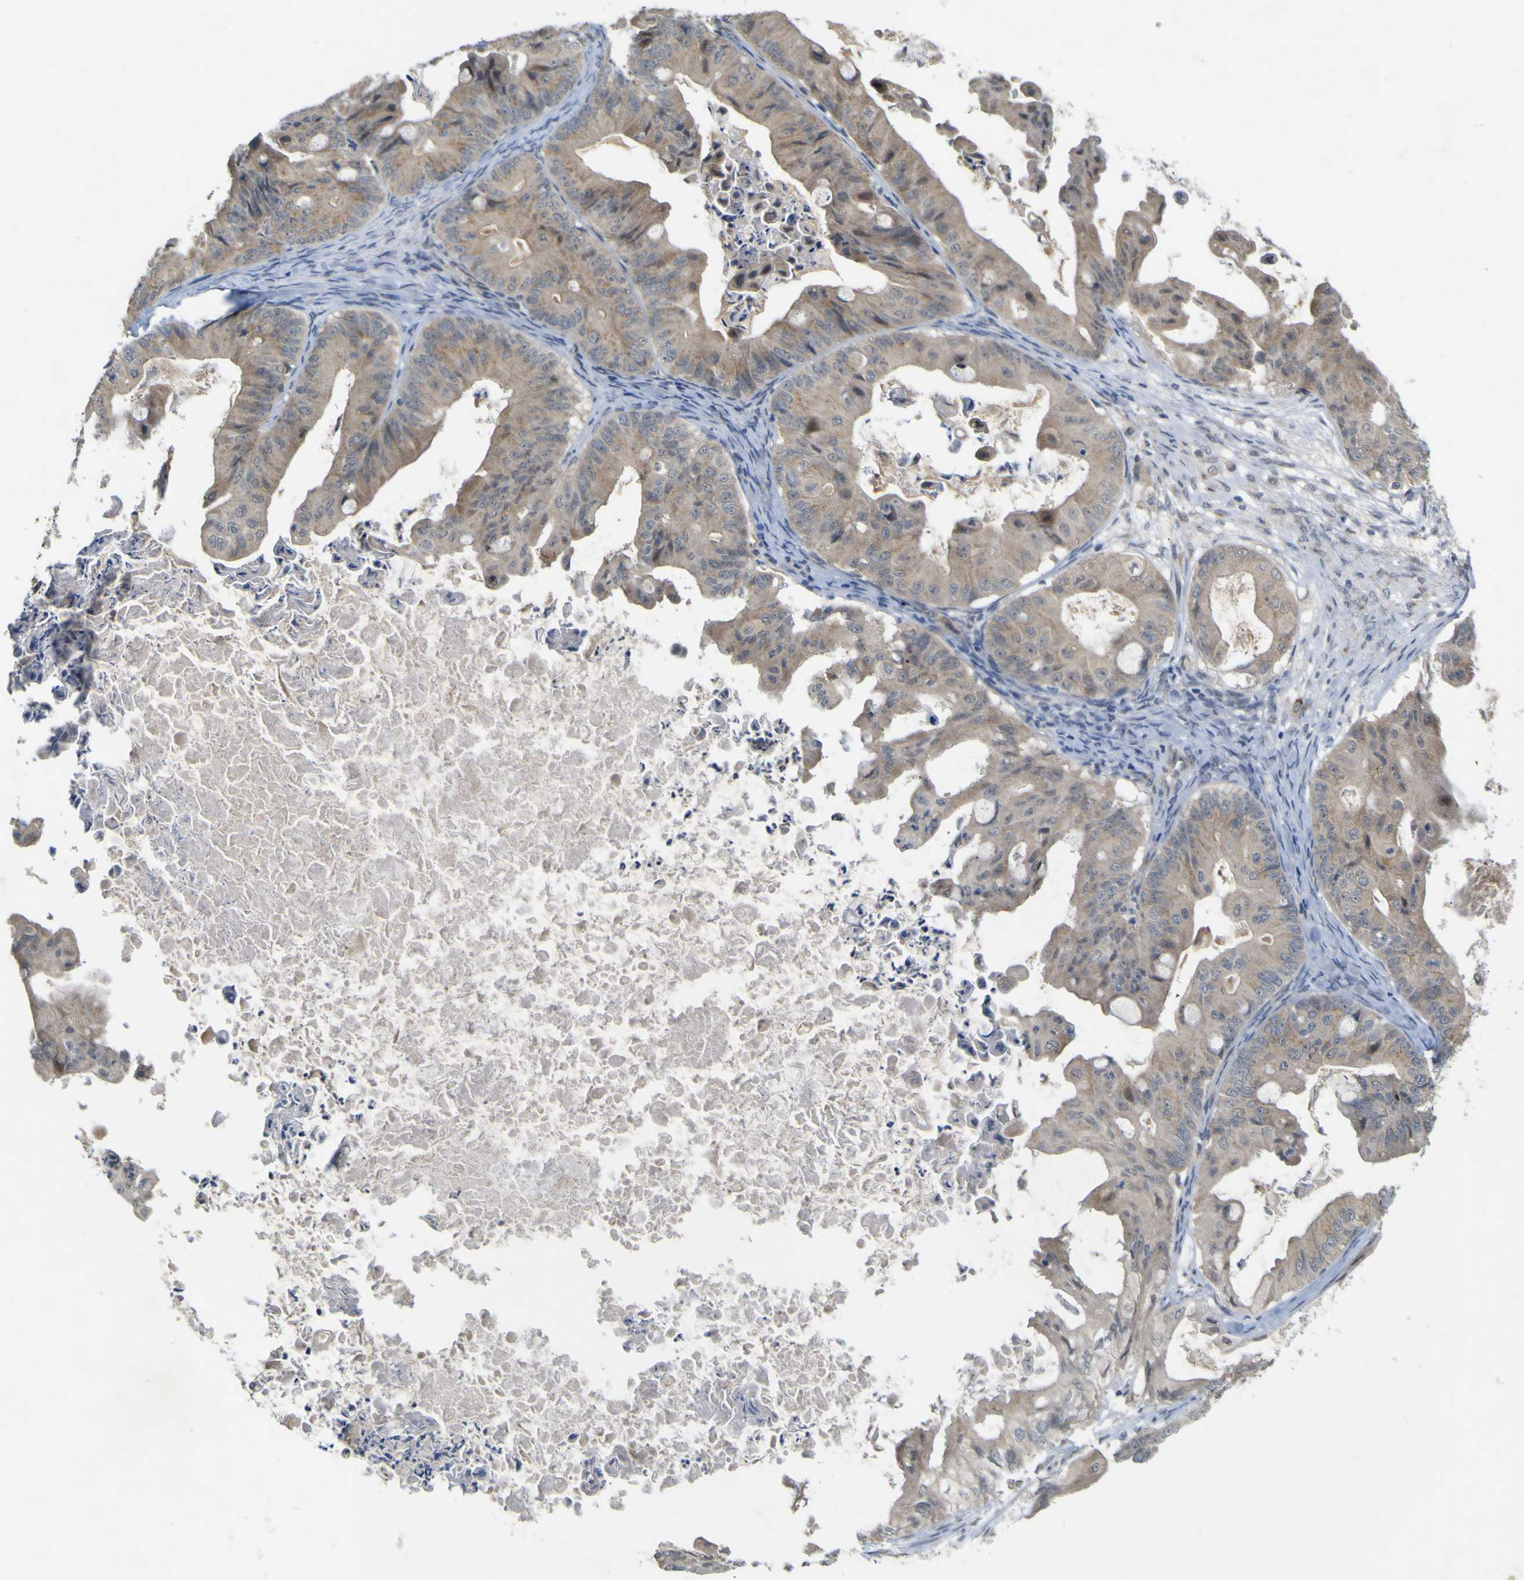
{"staining": {"intensity": "weak", "quantity": "25%-75%", "location": "cytoplasmic/membranous"}, "tissue": "ovarian cancer", "cell_type": "Tumor cells", "image_type": "cancer", "snomed": [{"axis": "morphology", "description": "Cystadenocarcinoma, mucinous, NOS"}, {"axis": "topography", "description": "Ovary"}], "caption": "A micrograph showing weak cytoplasmic/membranous expression in about 25%-75% of tumor cells in mucinous cystadenocarcinoma (ovarian), as visualized by brown immunohistochemical staining.", "gene": "IGF2R", "patient": {"sex": "female", "age": 37}}